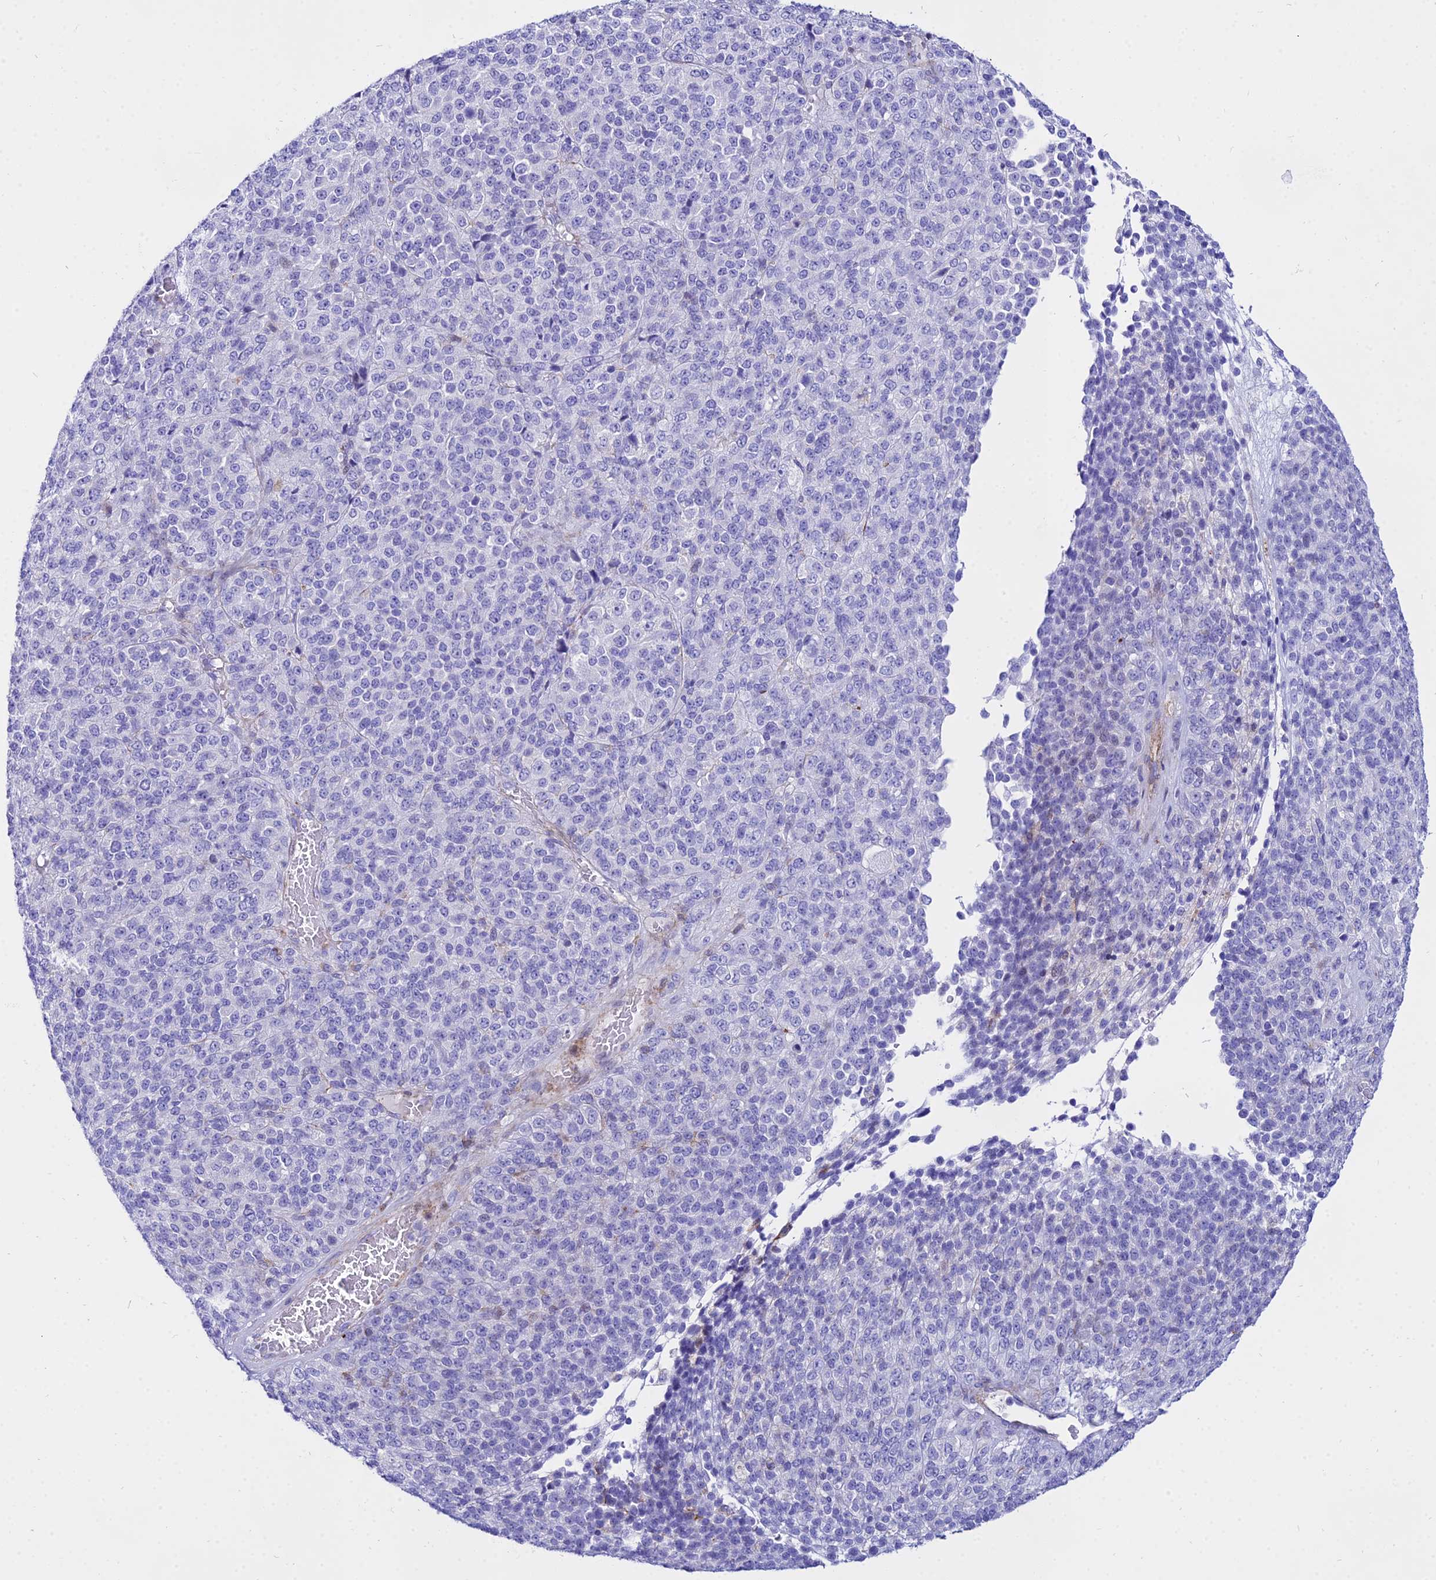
{"staining": {"intensity": "negative", "quantity": "none", "location": "none"}, "tissue": "melanoma", "cell_type": "Tumor cells", "image_type": "cancer", "snomed": [{"axis": "morphology", "description": "Malignant melanoma, Metastatic site"}, {"axis": "topography", "description": "Brain"}], "caption": "There is no significant expression in tumor cells of malignant melanoma (metastatic site).", "gene": "DLX1", "patient": {"sex": "female", "age": 56}}